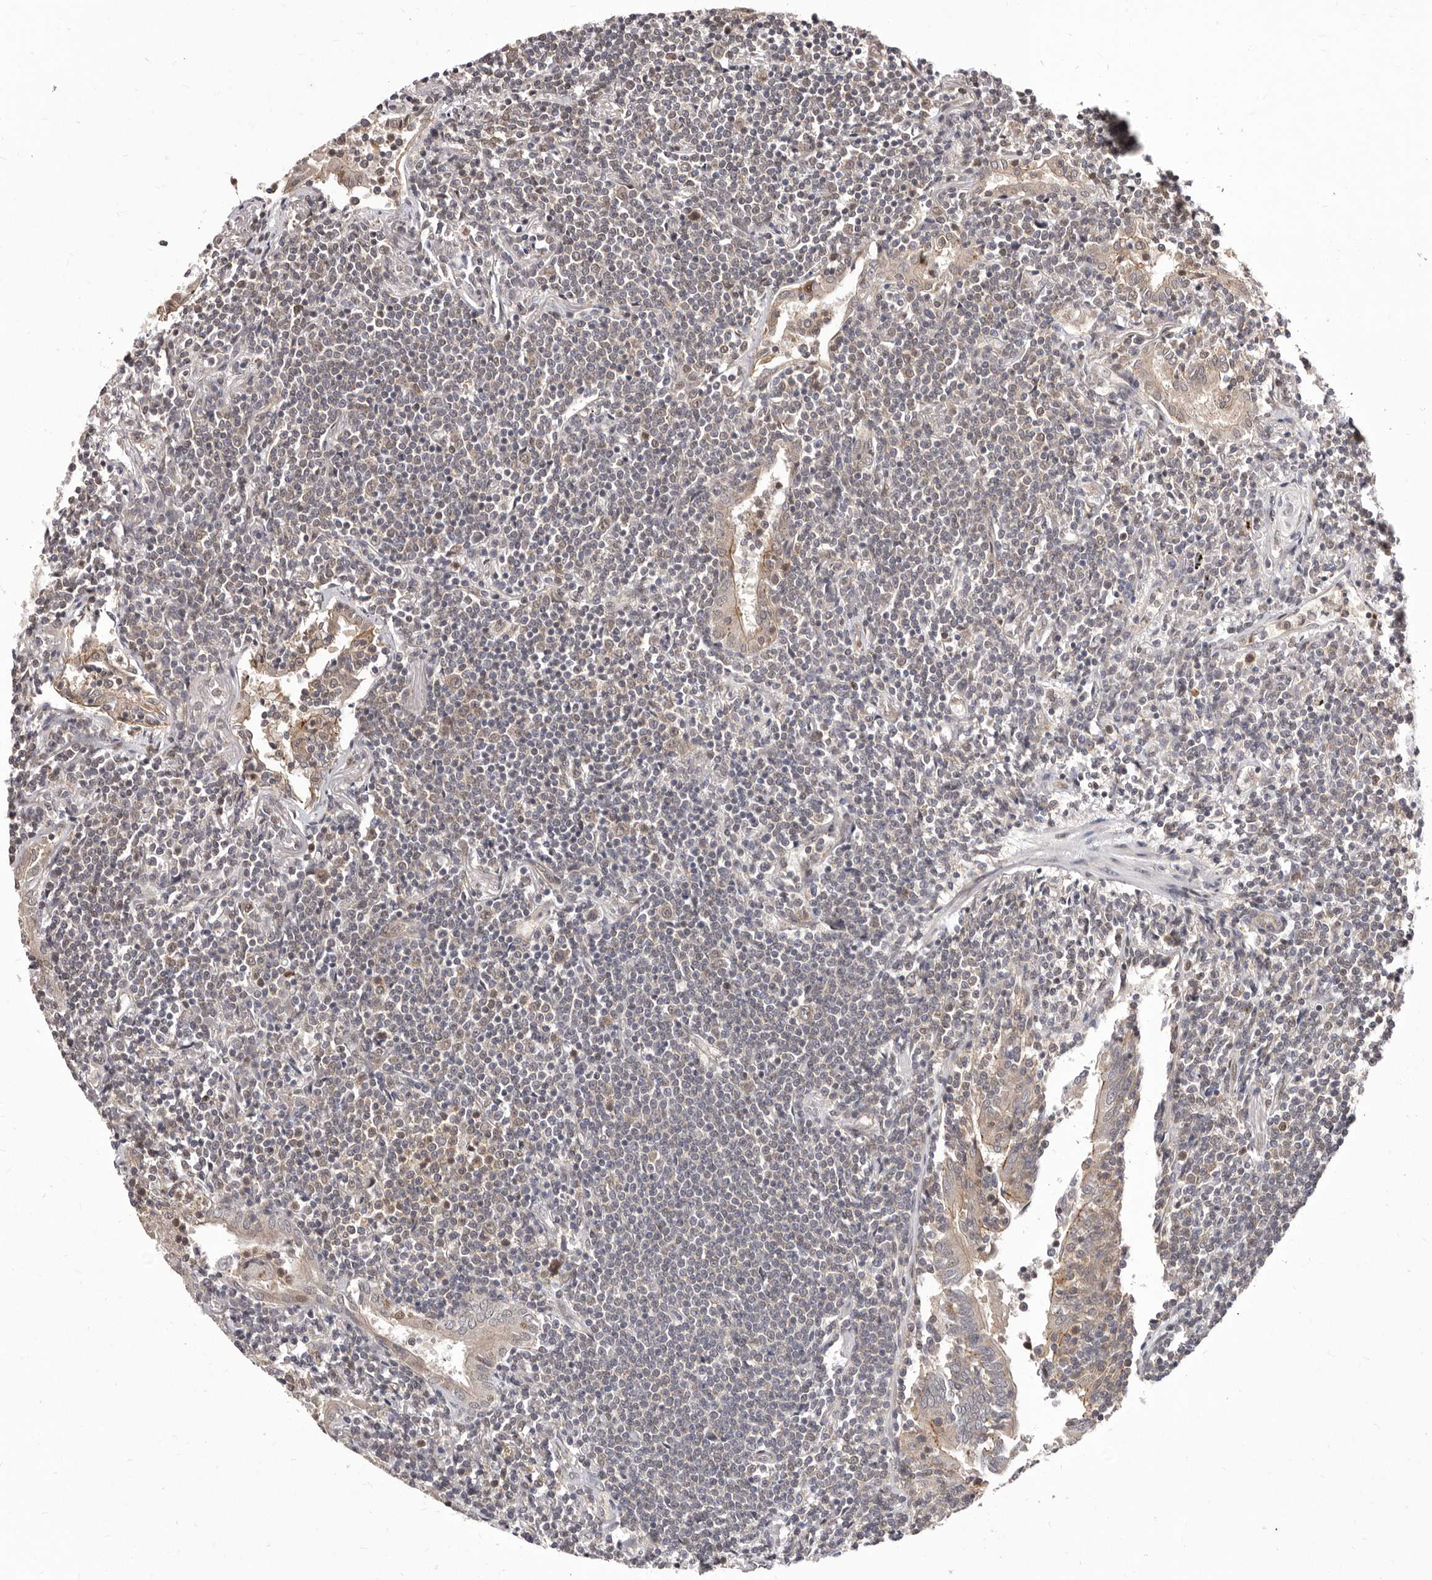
{"staining": {"intensity": "negative", "quantity": "none", "location": "none"}, "tissue": "lymphoma", "cell_type": "Tumor cells", "image_type": "cancer", "snomed": [{"axis": "morphology", "description": "Malignant lymphoma, non-Hodgkin's type, Low grade"}, {"axis": "topography", "description": "Lung"}], "caption": "The photomicrograph exhibits no significant expression in tumor cells of lymphoma. (DAB (3,3'-diaminobenzidine) IHC, high magnification).", "gene": "GLRX3", "patient": {"sex": "female", "age": 71}}